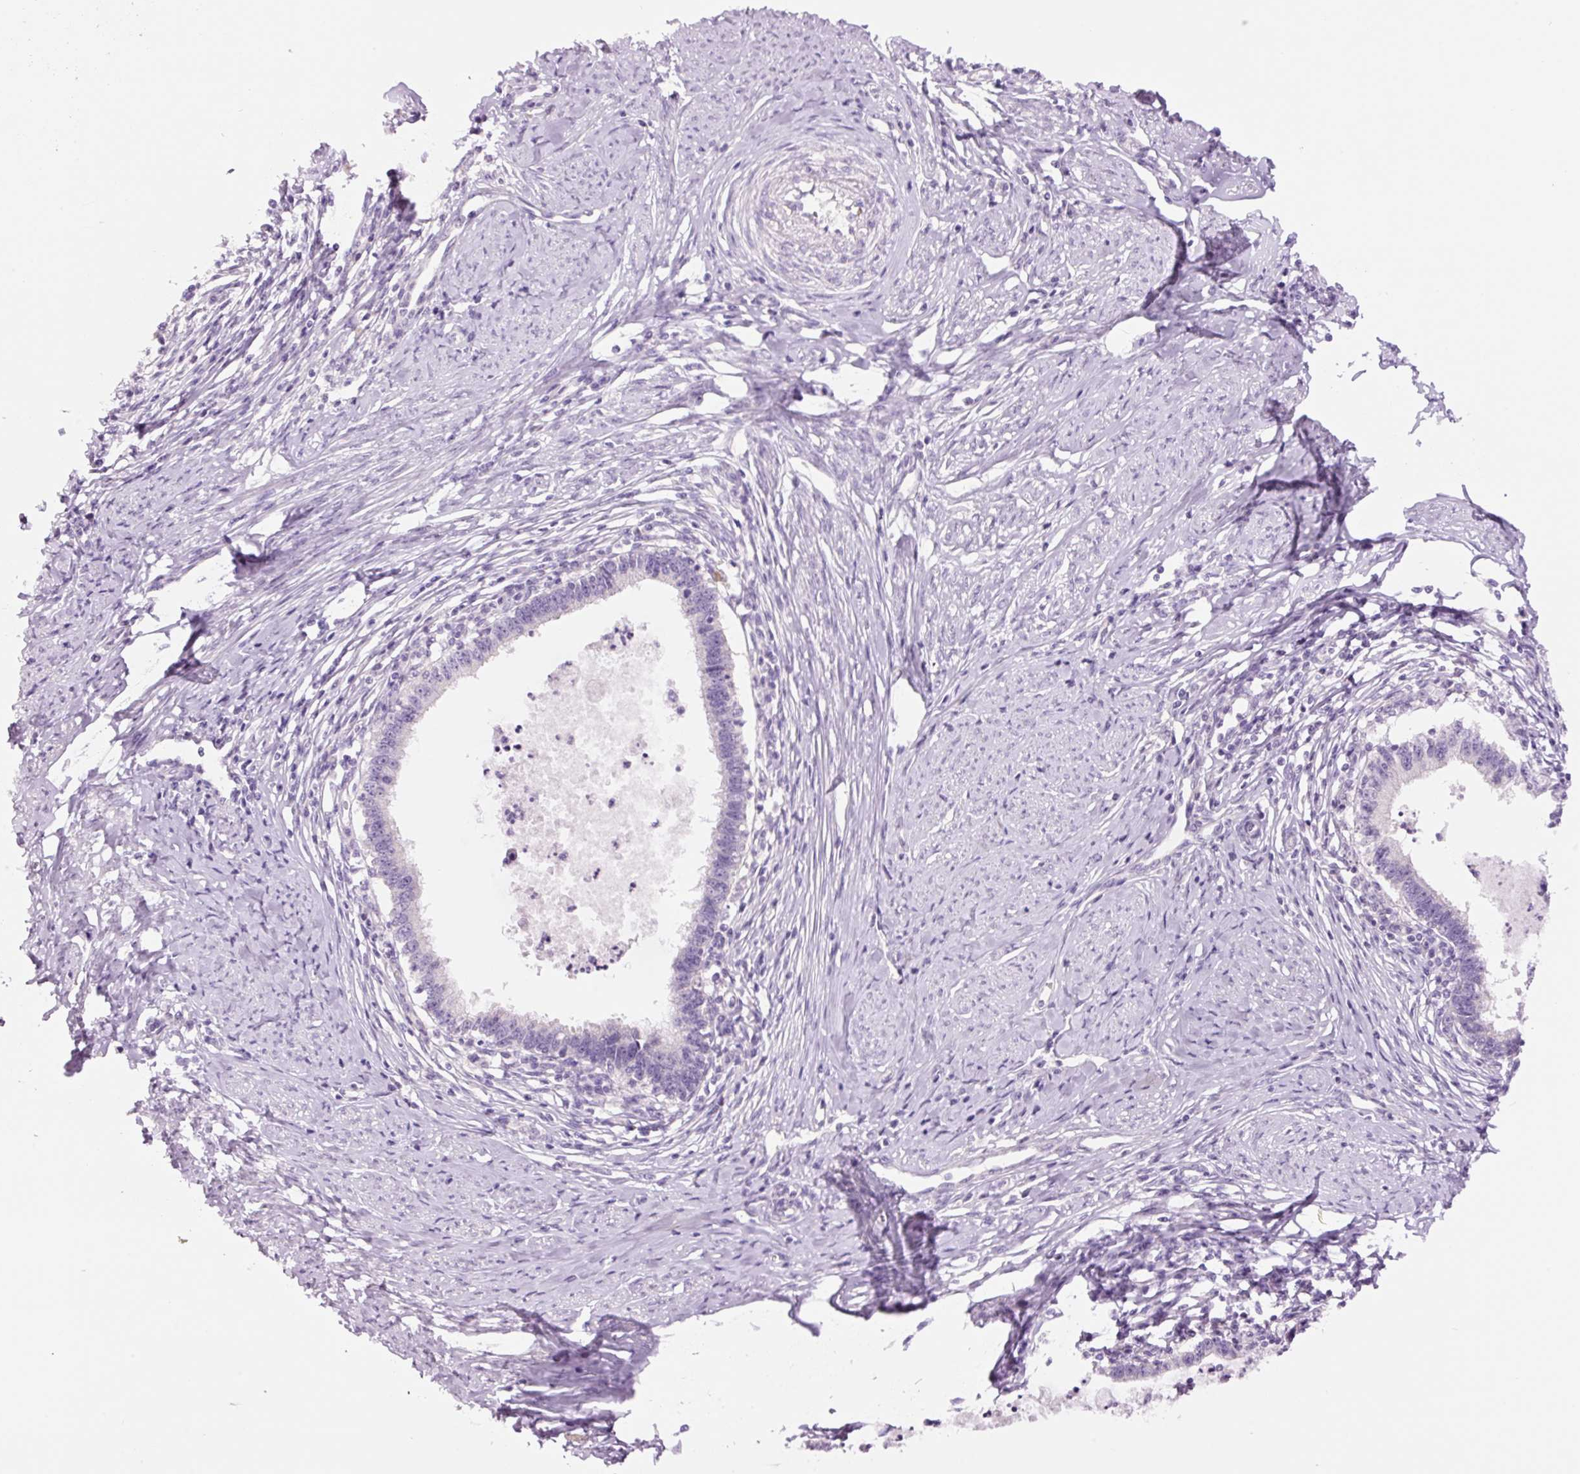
{"staining": {"intensity": "negative", "quantity": "none", "location": "none"}, "tissue": "cervical cancer", "cell_type": "Tumor cells", "image_type": "cancer", "snomed": [{"axis": "morphology", "description": "Adenocarcinoma, NOS"}, {"axis": "topography", "description": "Cervix"}], "caption": "IHC of human adenocarcinoma (cervical) demonstrates no positivity in tumor cells.", "gene": "GCG", "patient": {"sex": "female", "age": 36}}